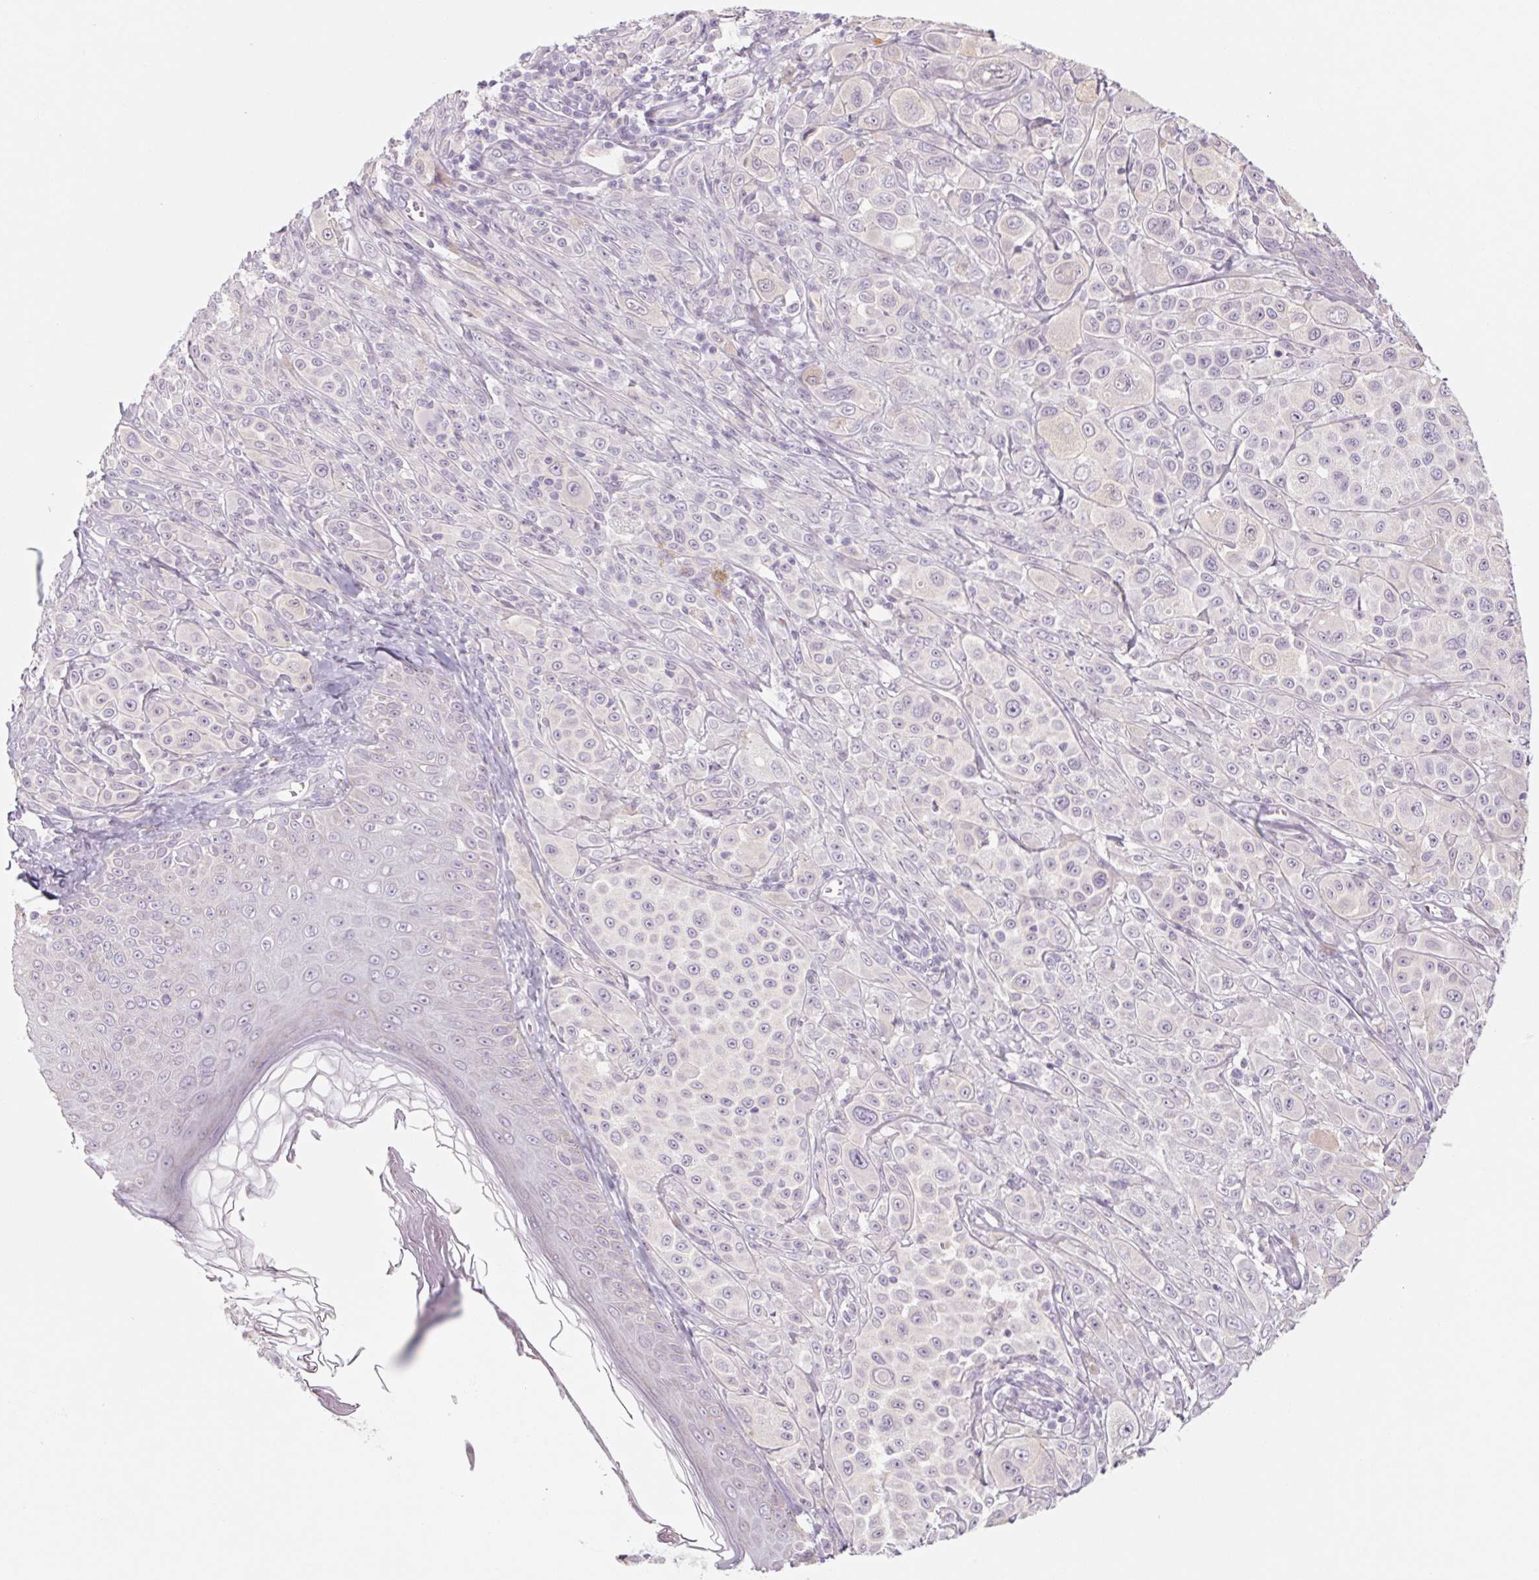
{"staining": {"intensity": "negative", "quantity": "none", "location": "none"}, "tissue": "melanoma", "cell_type": "Tumor cells", "image_type": "cancer", "snomed": [{"axis": "morphology", "description": "Malignant melanoma, NOS"}, {"axis": "topography", "description": "Skin"}], "caption": "The image demonstrates no significant positivity in tumor cells of melanoma.", "gene": "POU1F1", "patient": {"sex": "male", "age": 67}}